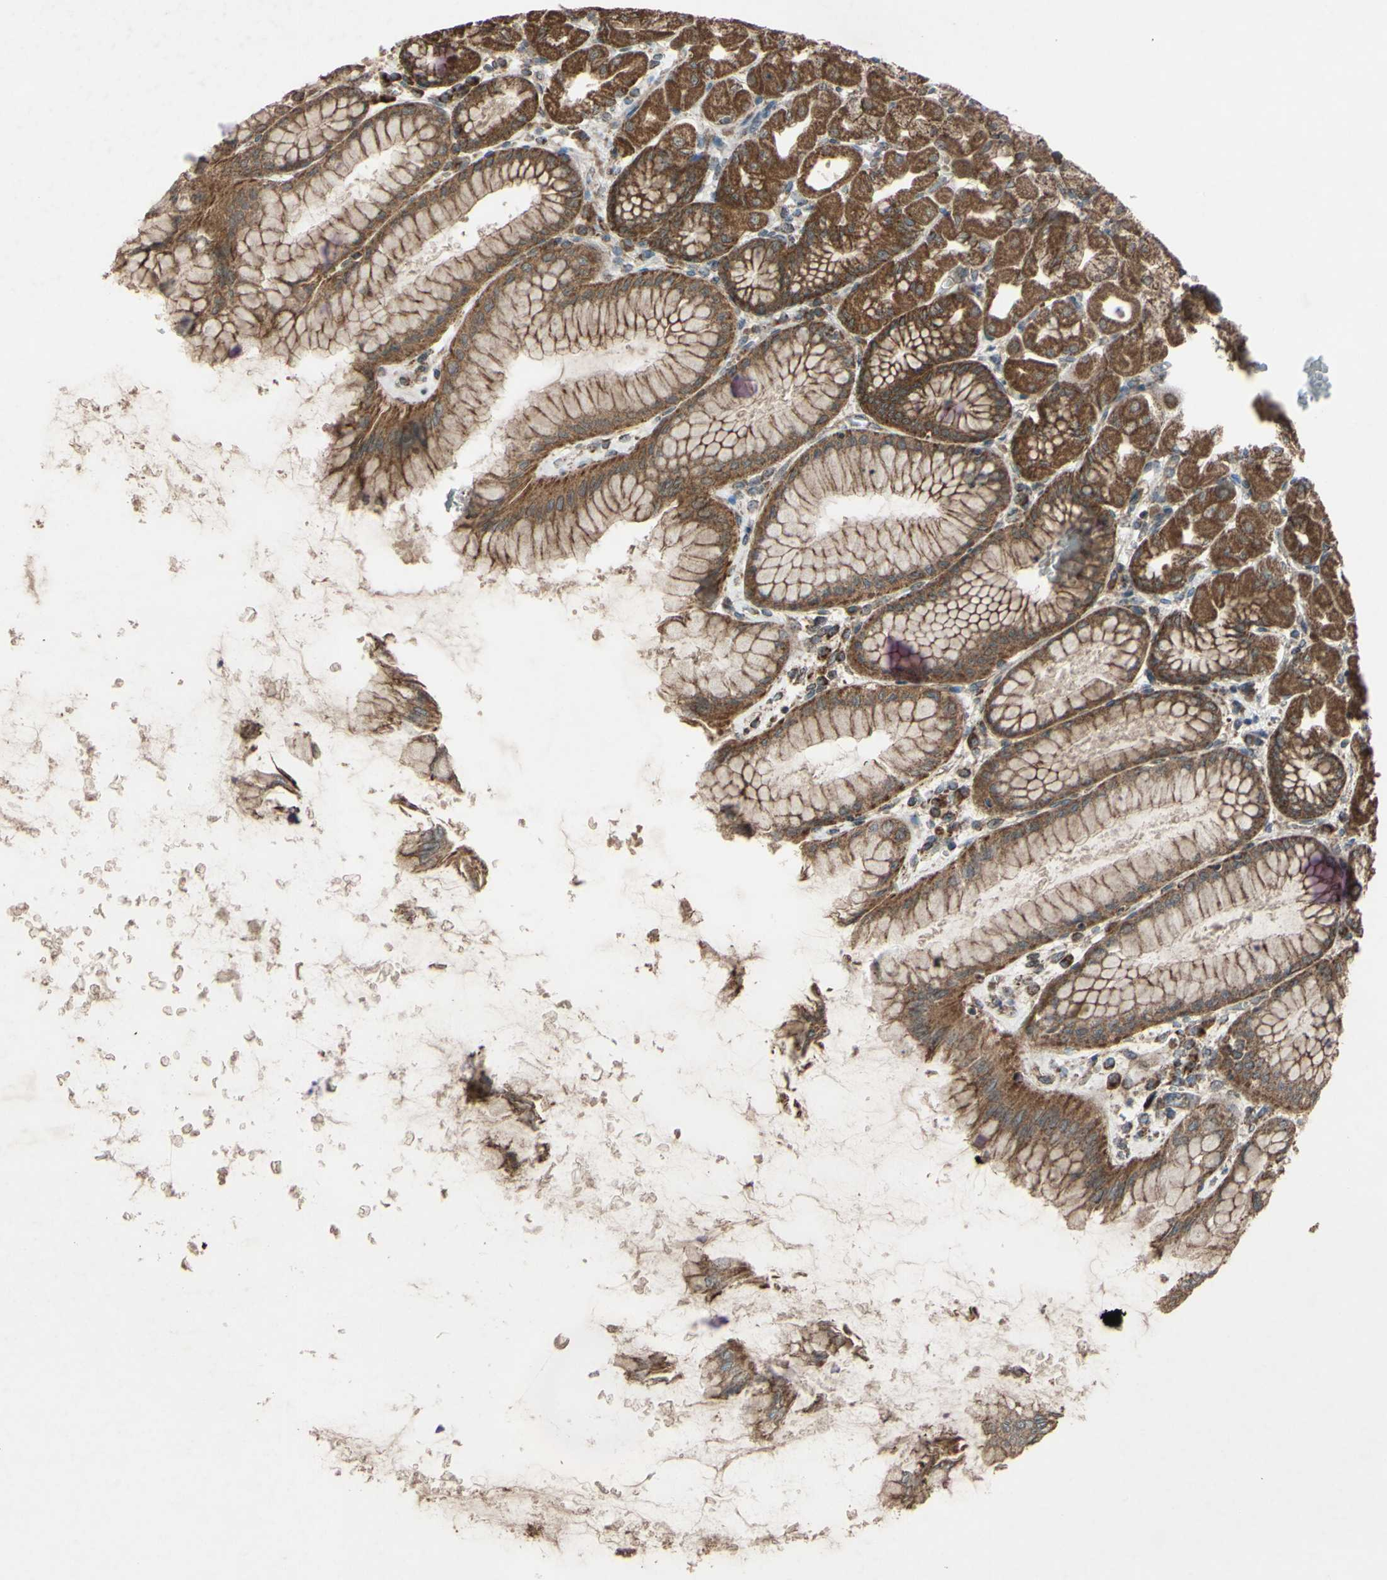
{"staining": {"intensity": "strong", "quantity": ">75%", "location": "cytoplasmic/membranous"}, "tissue": "stomach", "cell_type": "Glandular cells", "image_type": "normal", "snomed": [{"axis": "morphology", "description": "Normal tissue, NOS"}, {"axis": "topography", "description": "Stomach, upper"}], "caption": "Protein expression analysis of unremarkable stomach demonstrates strong cytoplasmic/membranous positivity in approximately >75% of glandular cells.", "gene": "ACOT8", "patient": {"sex": "female", "age": 56}}